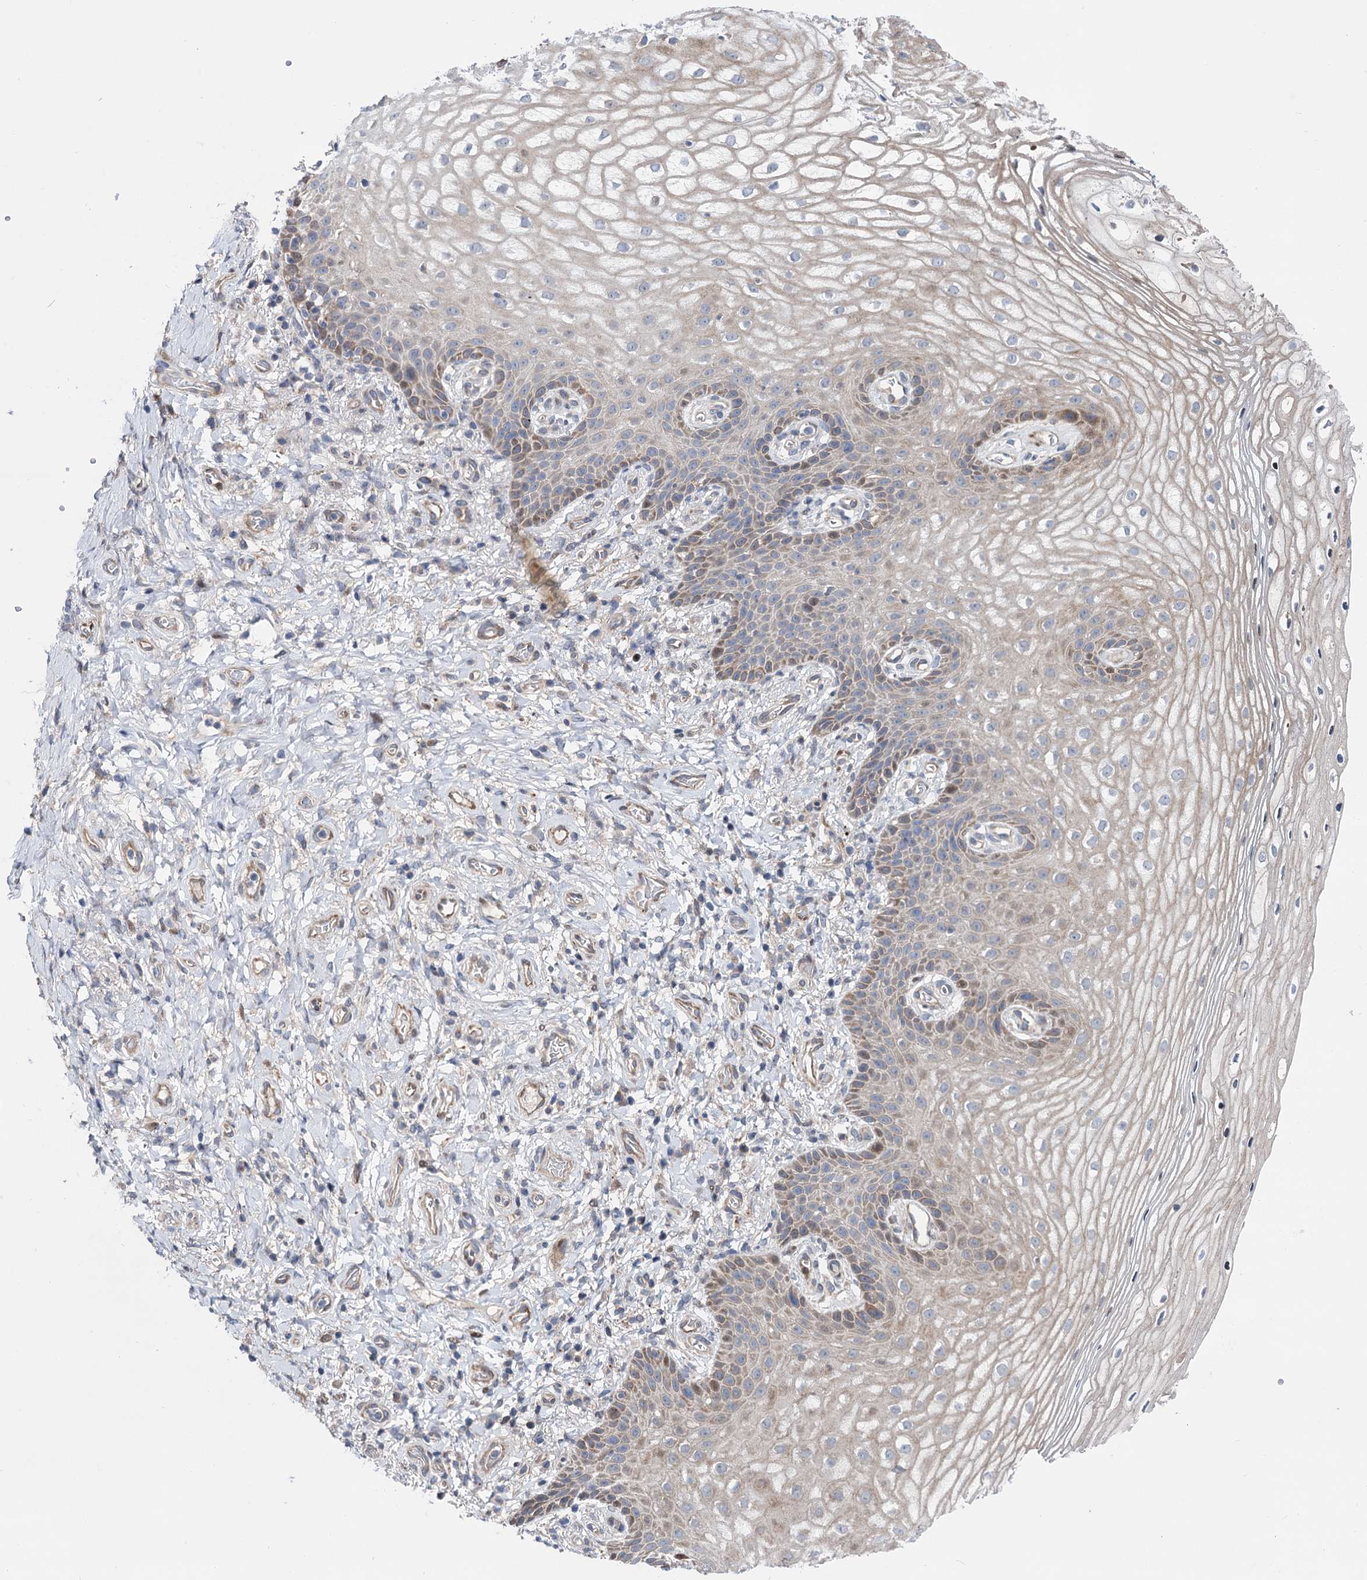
{"staining": {"intensity": "moderate", "quantity": "<25%", "location": "cytoplasmic/membranous"}, "tissue": "vagina", "cell_type": "Squamous epithelial cells", "image_type": "normal", "snomed": [{"axis": "morphology", "description": "Normal tissue, NOS"}, {"axis": "topography", "description": "Vagina"}], "caption": "The immunohistochemical stain shows moderate cytoplasmic/membranous positivity in squamous epithelial cells of benign vagina.", "gene": "UBR1", "patient": {"sex": "female", "age": 60}}